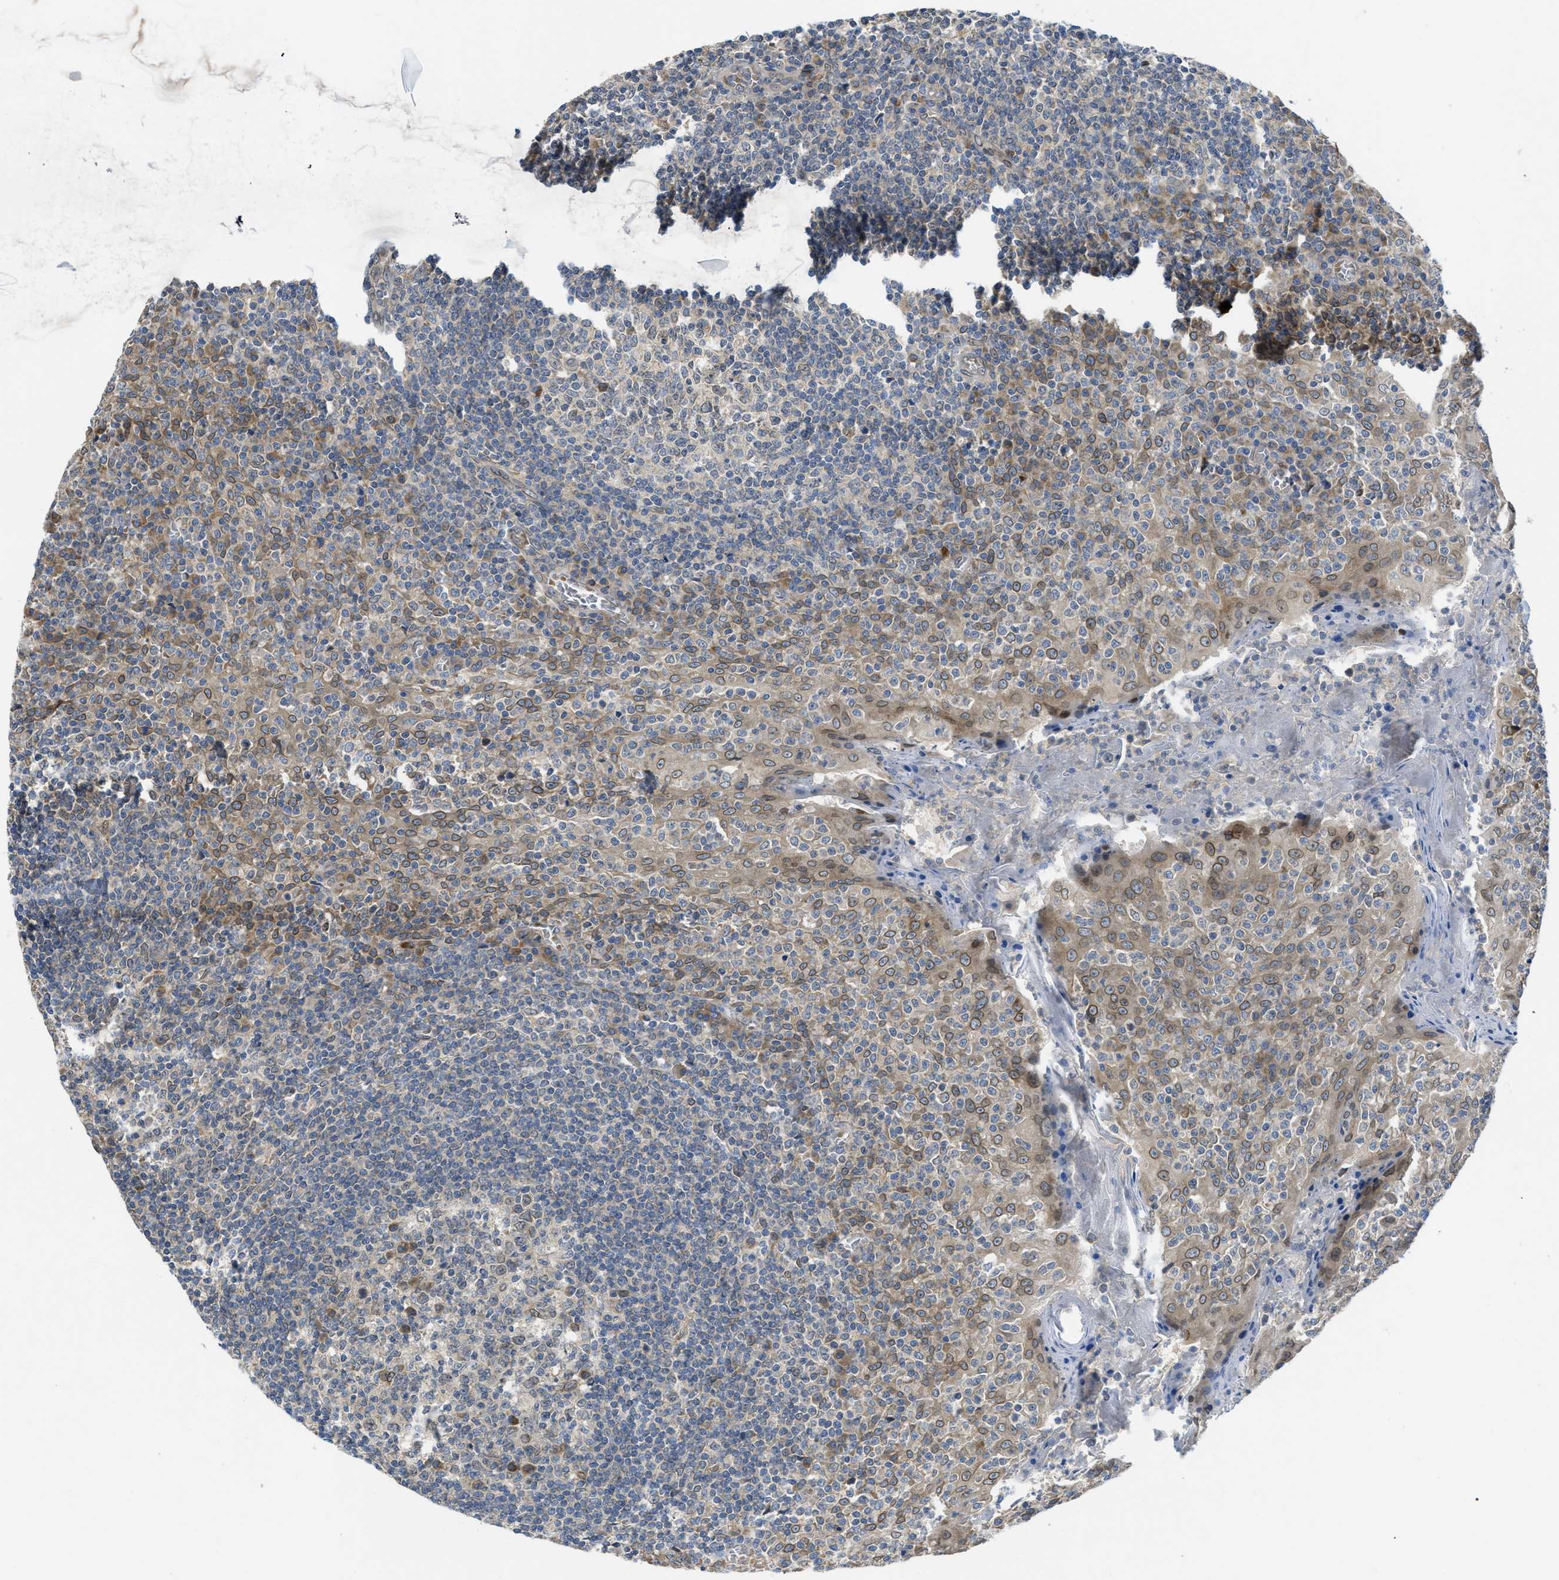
{"staining": {"intensity": "weak", "quantity": "25%-75%", "location": "cytoplasmic/membranous"}, "tissue": "tonsil", "cell_type": "Germinal center cells", "image_type": "normal", "snomed": [{"axis": "morphology", "description": "Normal tissue, NOS"}, {"axis": "topography", "description": "Tonsil"}], "caption": "Germinal center cells show low levels of weak cytoplasmic/membranous positivity in about 25%-75% of cells in unremarkable human tonsil. The staining is performed using DAB brown chromogen to label protein expression. The nuclei are counter-stained blue using hematoxylin.", "gene": "EIF2AK3", "patient": {"sex": "female", "age": 19}}